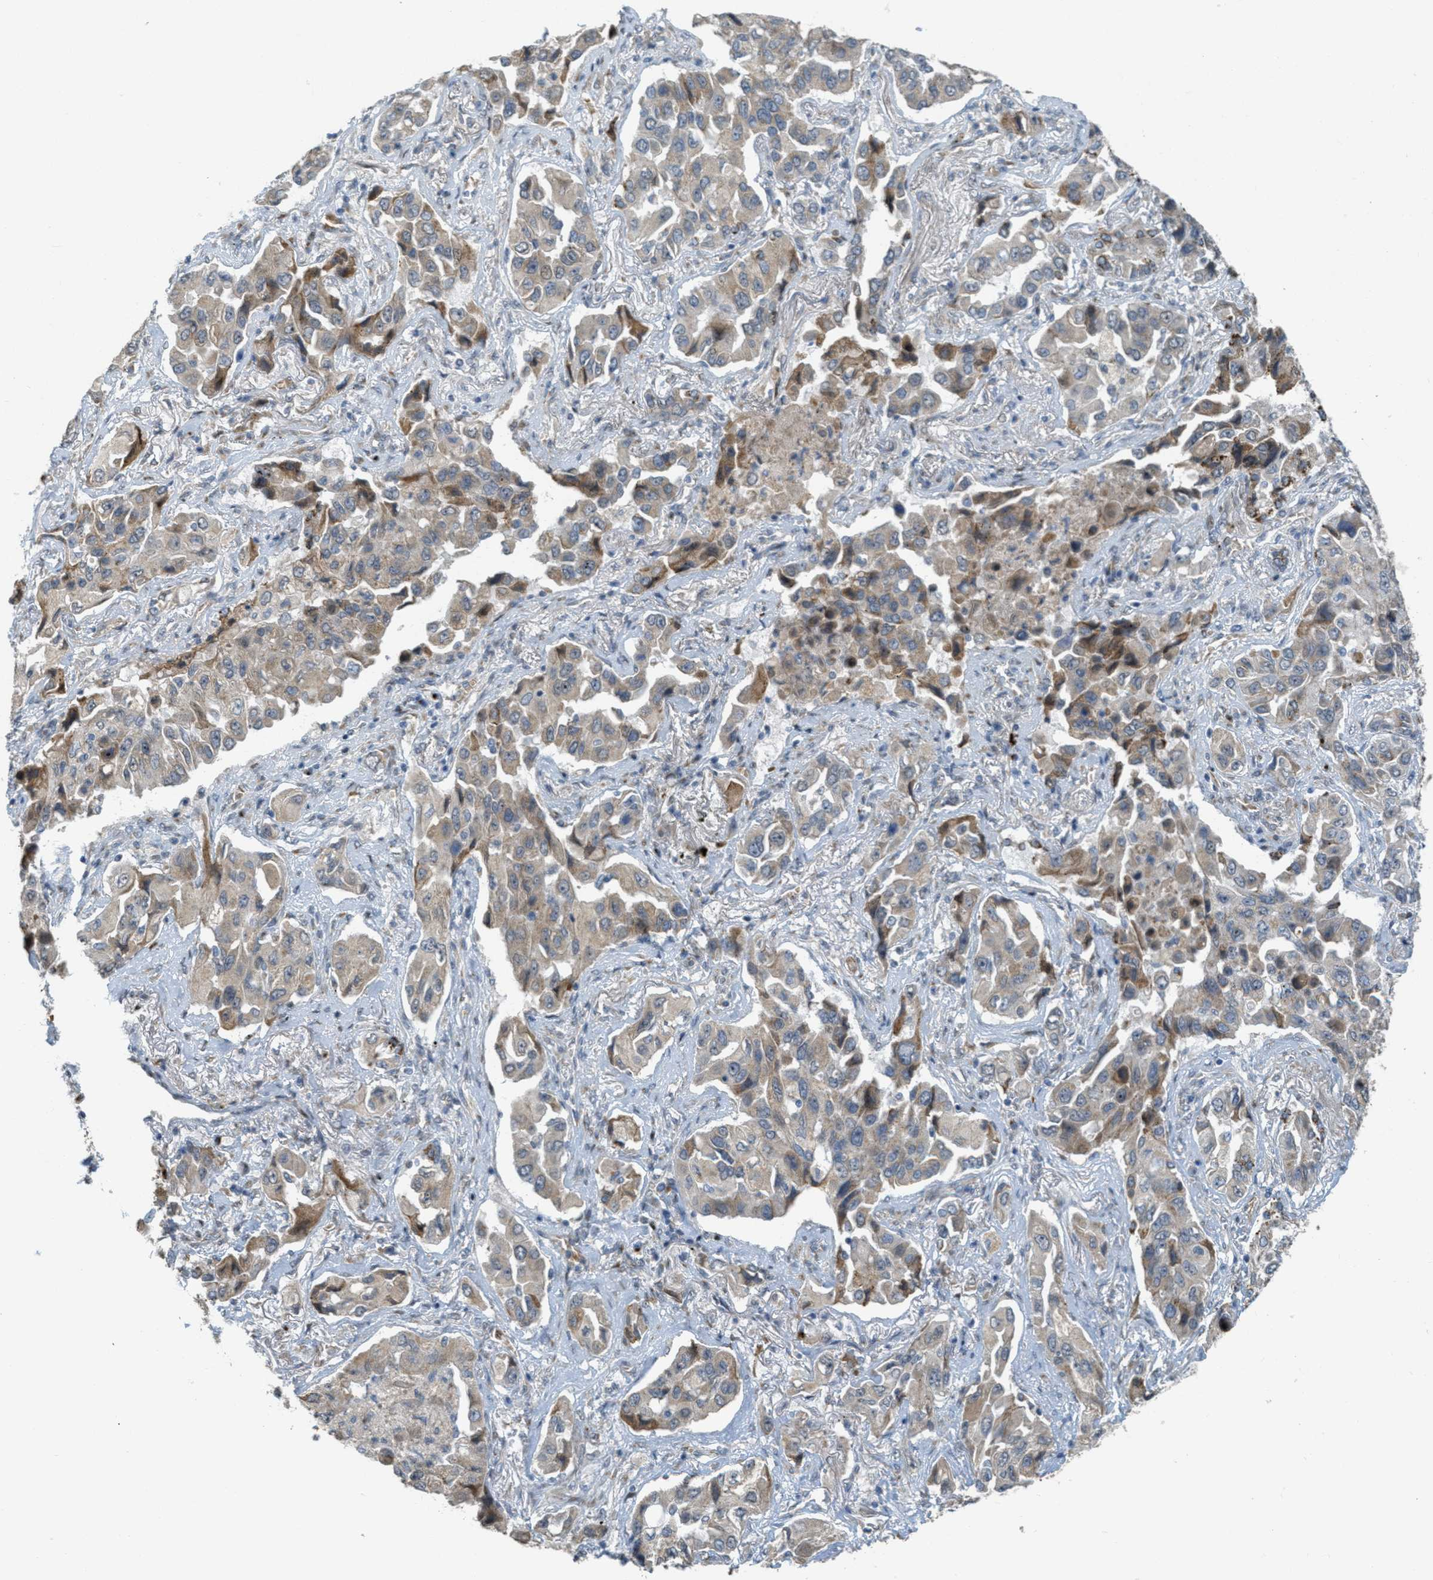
{"staining": {"intensity": "weak", "quantity": ">75%", "location": "cytoplasmic/membranous"}, "tissue": "lung cancer", "cell_type": "Tumor cells", "image_type": "cancer", "snomed": [{"axis": "morphology", "description": "Adenocarcinoma, NOS"}, {"axis": "topography", "description": "Lung"}], "caption": "Approximately >75% of tumor cells in lung cancer demonstrate weak cytoplasmic/membranous protein positivity as visualized by brown immunohistochemical staining.", "gene": "ZFPL1", "patient": {"sex": "female", "age": 65}}